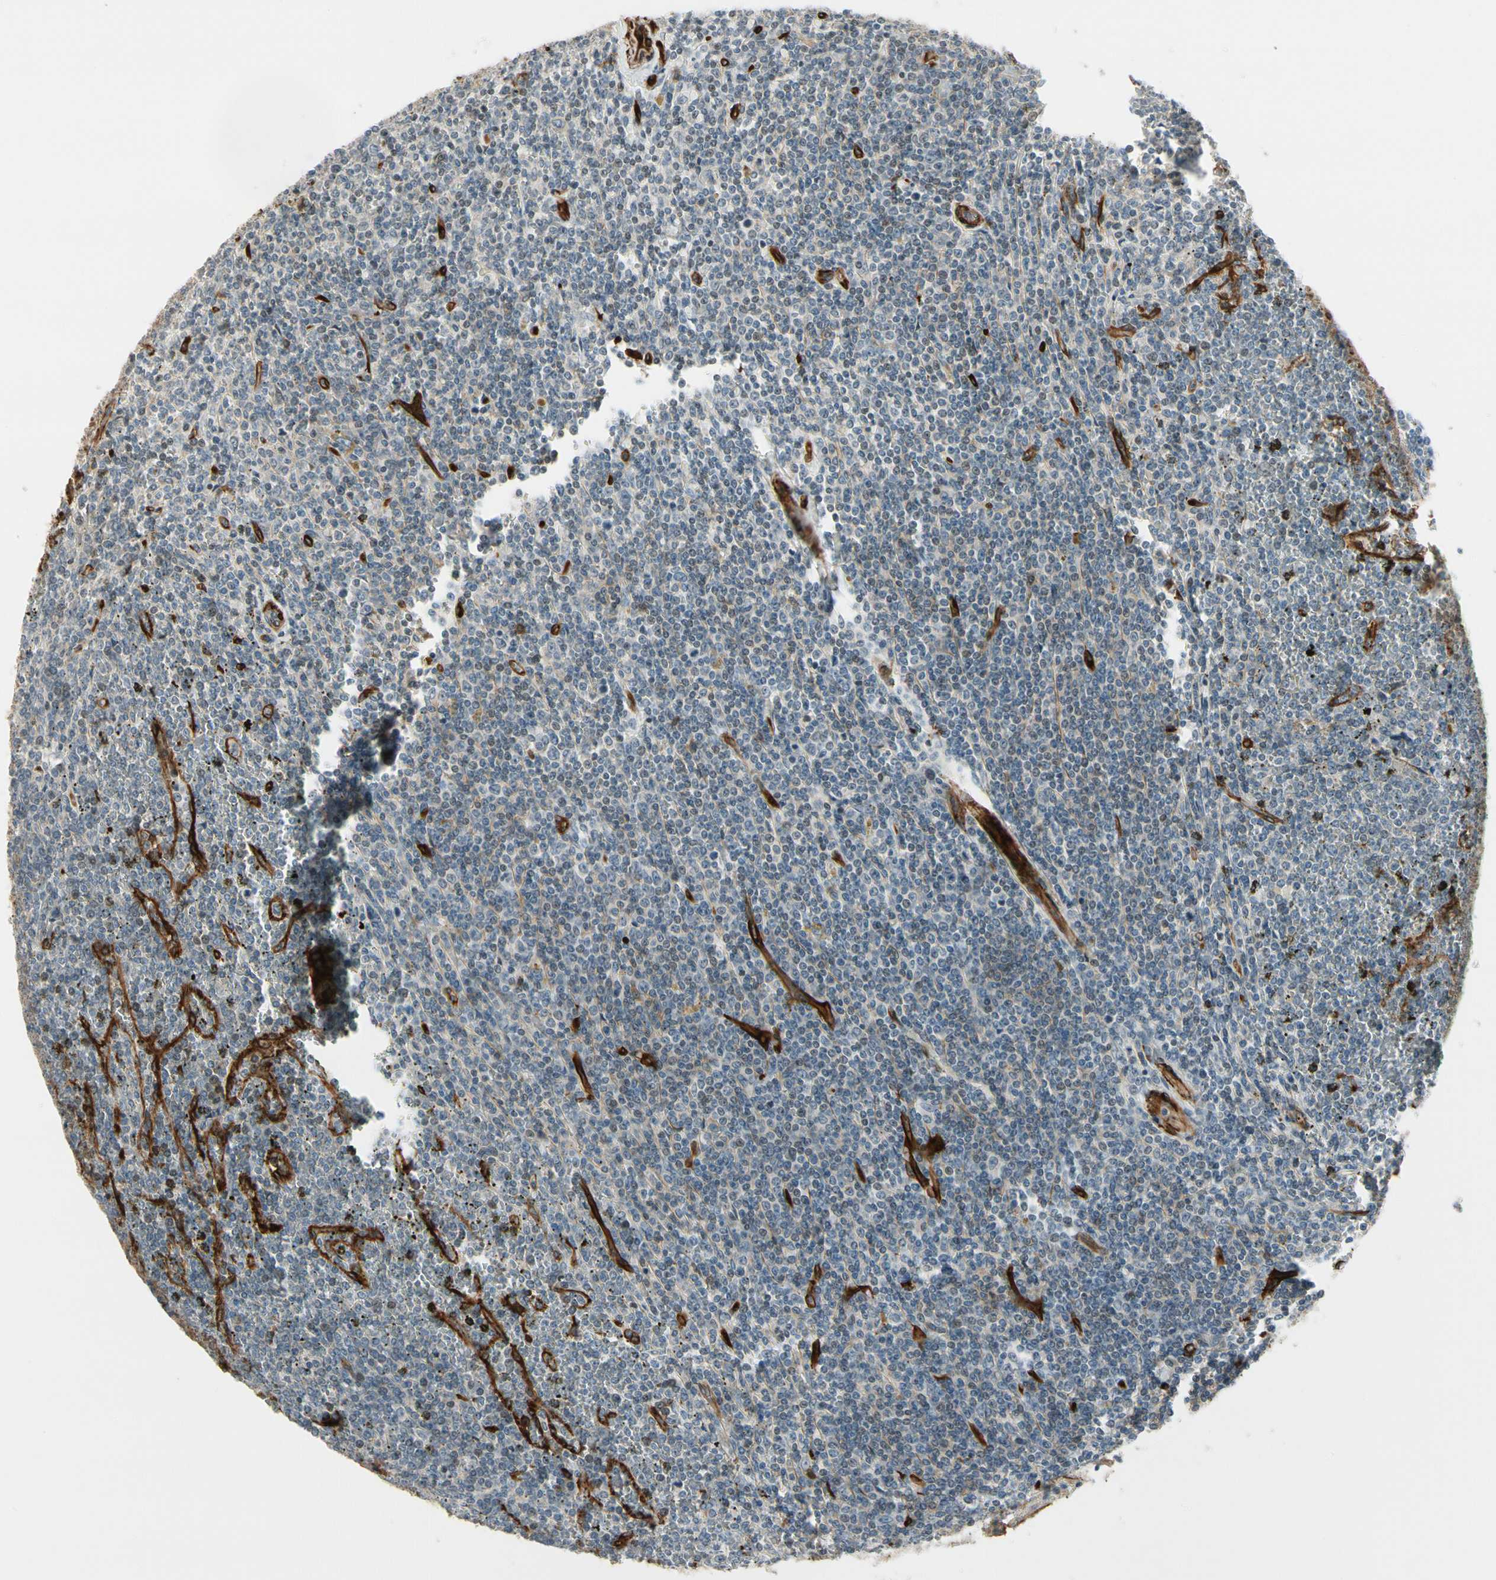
{"staining": {"intensity": "negative", "quantity": "none", "location": "none"}, "tissue": "lymphoma", "cell_type": "Tumor cells", "image_type": "cancer", "snomed": [{"axis": "morphology", "description": "Malignant lymphoma, non-Hodgkin's type, Low grade"}, {"axis": "topography", "description": "Spleen"}], "caption": "Low-grade malignant lymphoma, non-Hodgkin's type was stained to show a protein in brown. There is no significant positivity in tumor cells. Brightfield microscopy of immunohistochemistry (IHC) stained with DAB (3,3'-diaminobenzidine) (brown) and hematoxylin (blue), captured at high magnification.", "gene": "MCAM", "patient": {"sex": "female", "age": 19}}